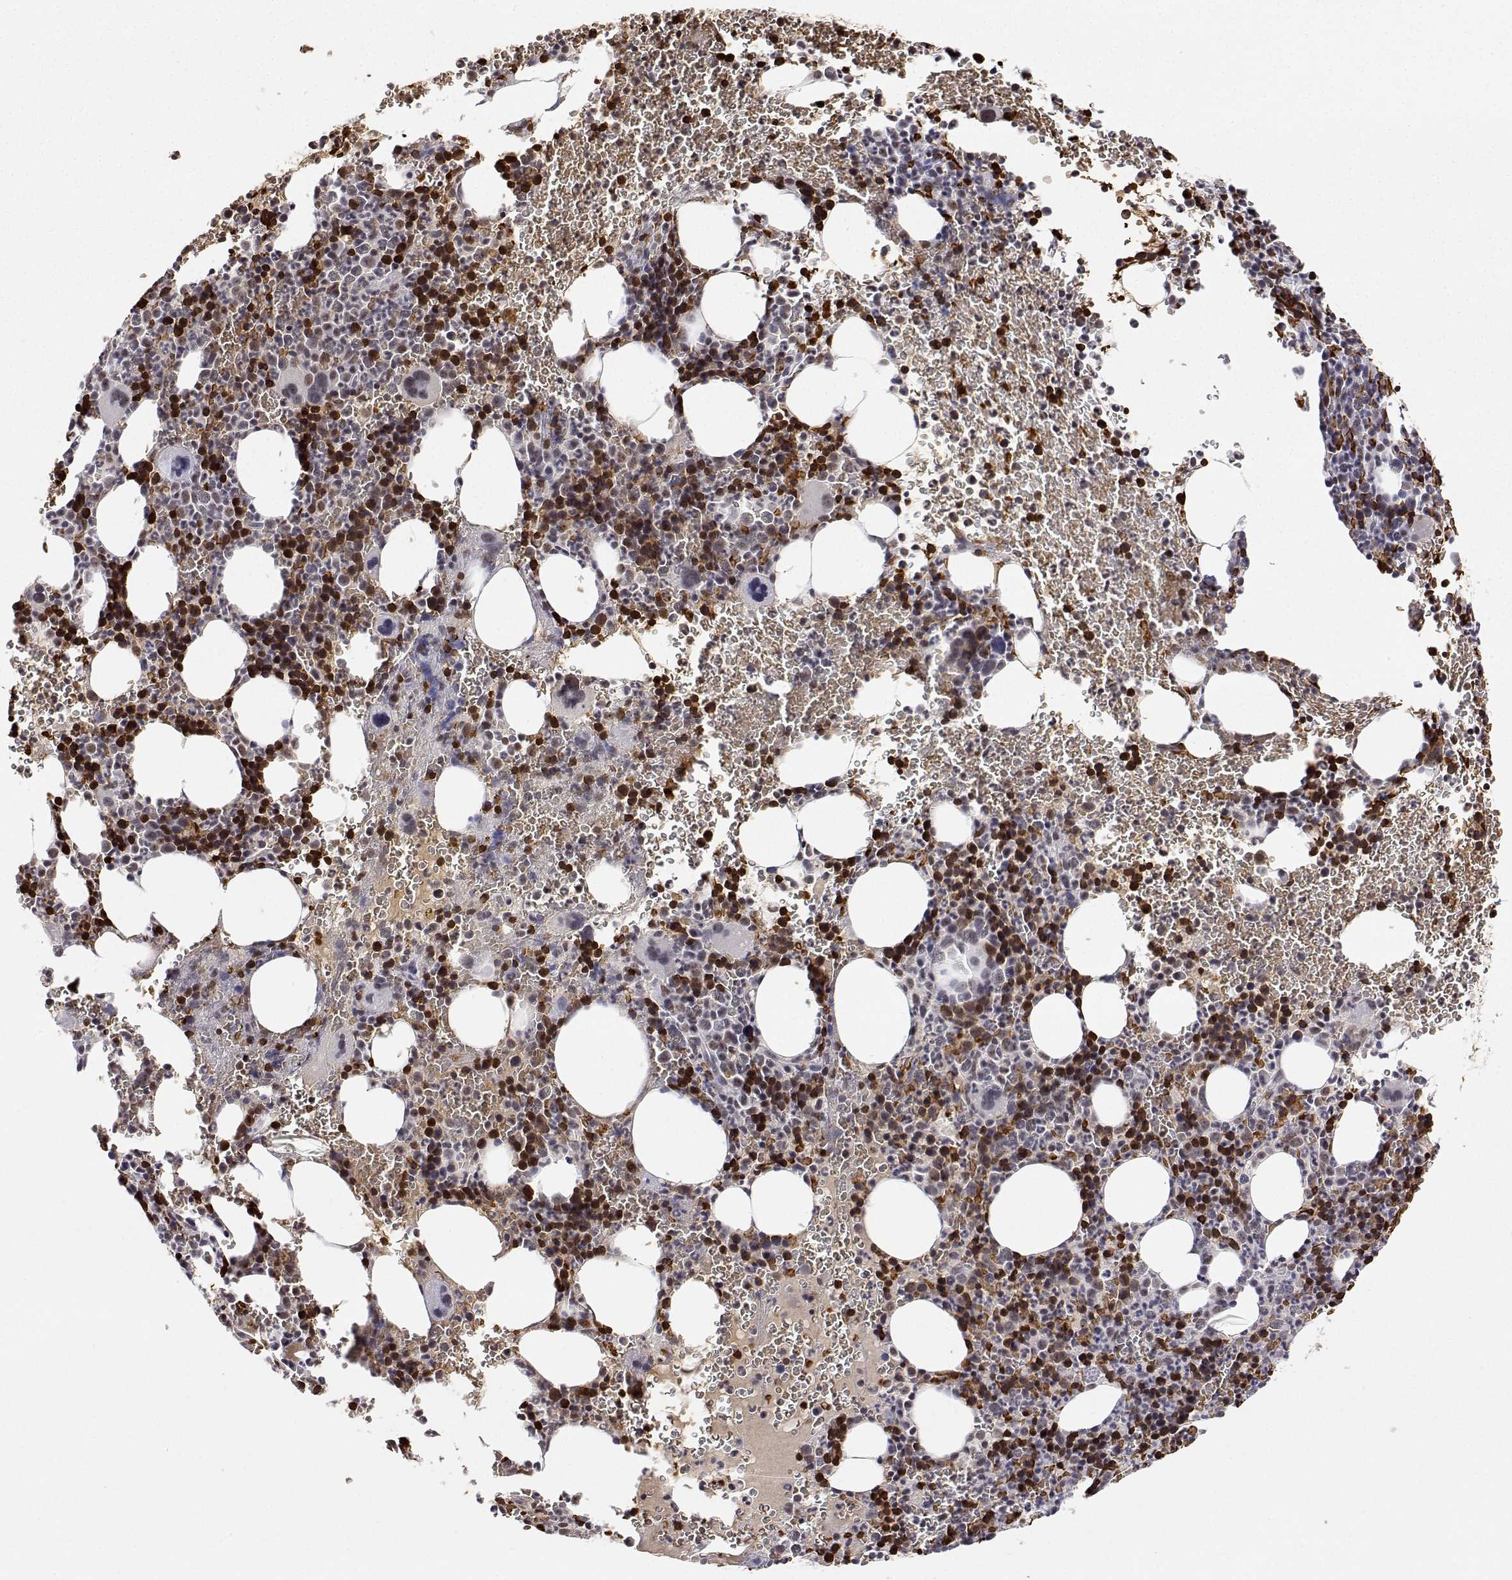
{"staining": {"intensity": "strong", "quantity": "25%-75%", "location": "cytoplasmic/membranous,nuclear"}, "tissue": "bone marrow", "cell_type": "Hematopoietic cells", "image_type": "normal", "snomed": [{"axis": "morphology", "description": "Normal tissue, NOS"}, {"axis": "topography", "description": "Bone marrow"}], "caption": "Immunohistochemistry (IHC) of benign human bone marrow demonstrates high levels of strong cytoplasmic/membranous,nuclear positivity in approximately 25%-75% of hematopoietic cells.", "gene": "ADAR", "patient": {"sex": "male", "age": 63}}